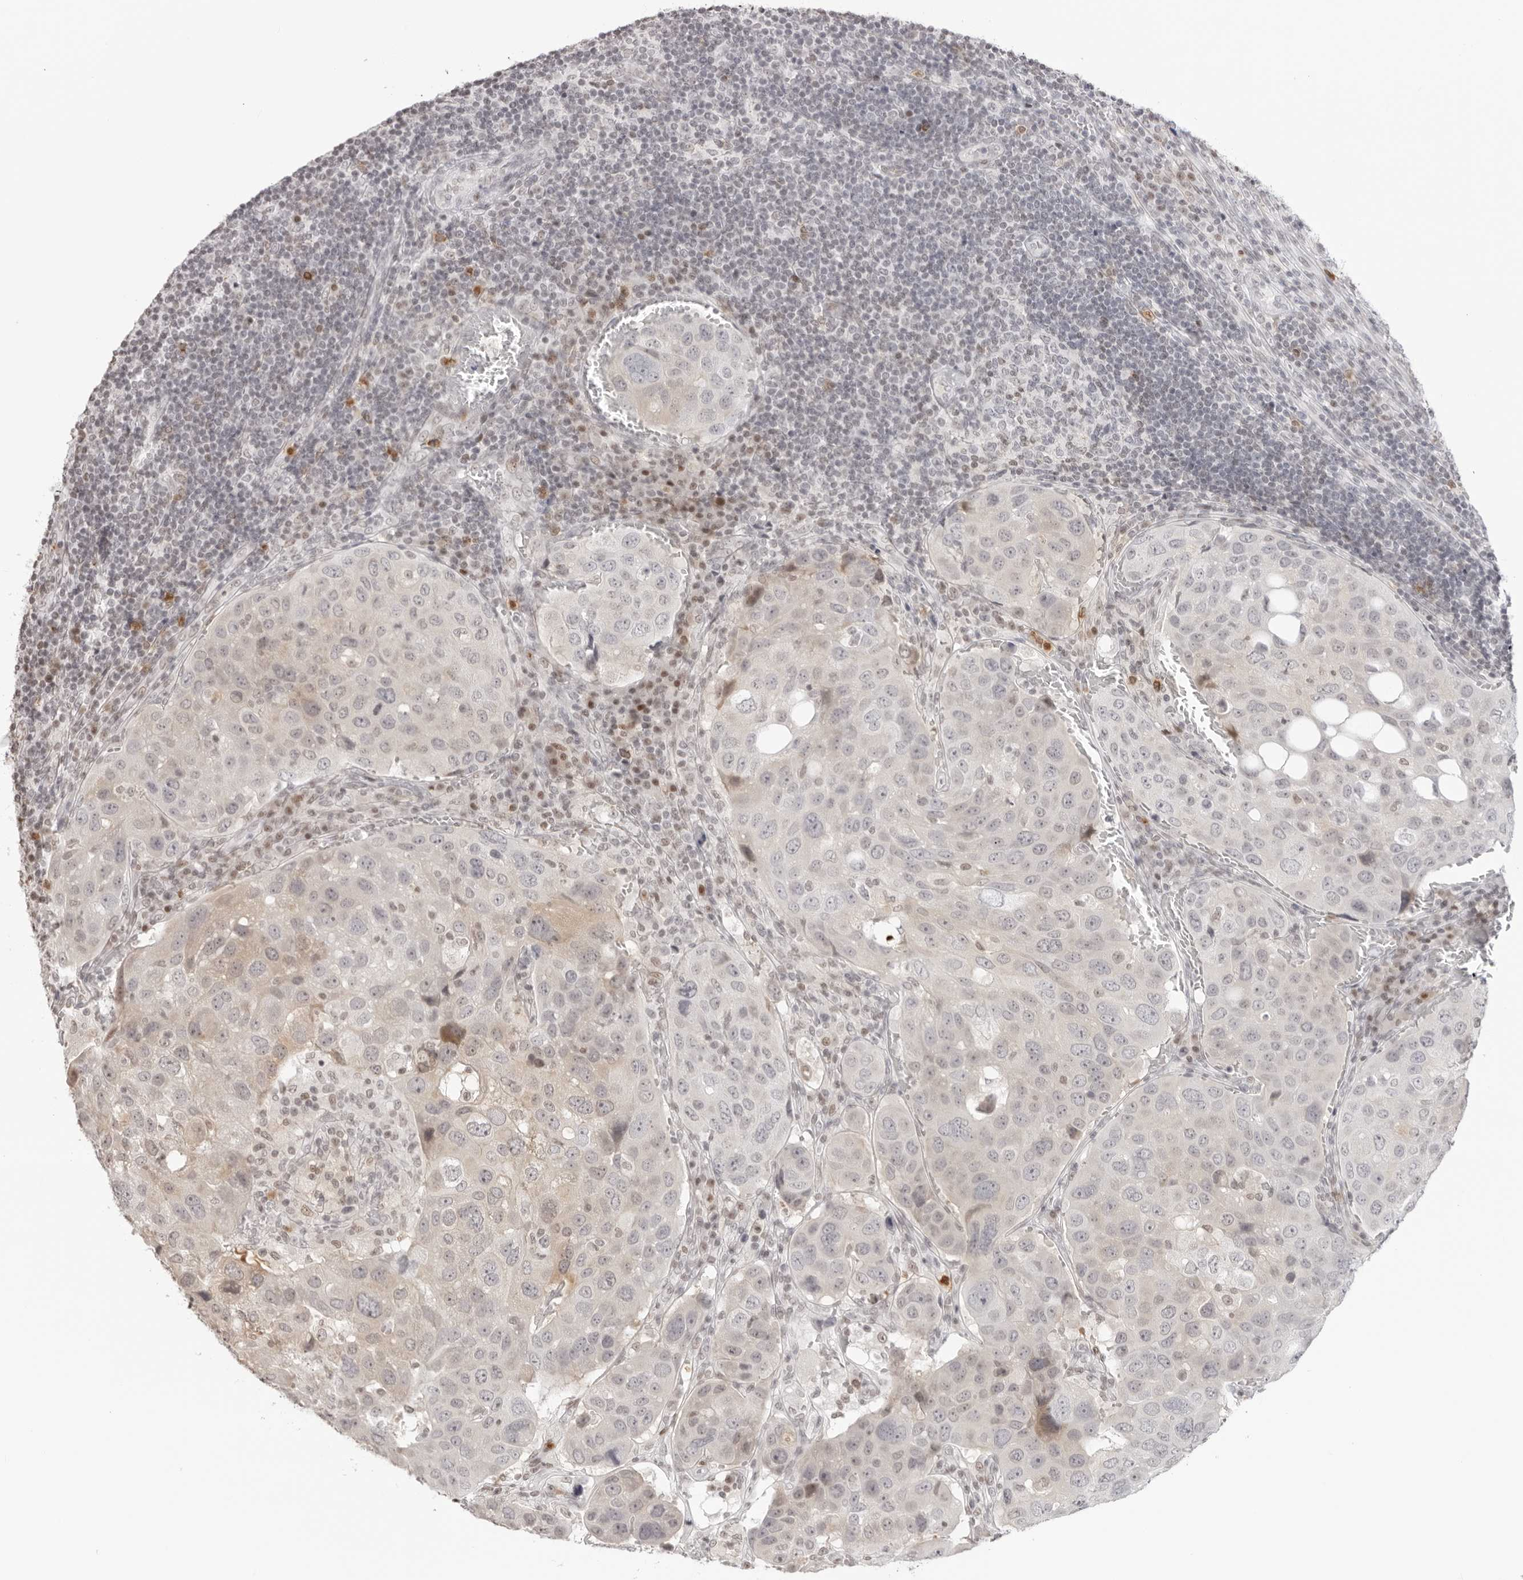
{"staining": {"intensity": "weak", "quantity": "<25%", "location": "cytoplasmic/membranous"}, "tissue": "urothelial cancer", "cell_type": "Tumor cells", "image_type": "cancer", "snomed": [{"axis": "morphology", "description": "Urothelial carcinoma, High grade"}, {"axis": "topography", "description": "Lymph node"}, {"axis": "topography", "description": "Urinary bladder"}], "caption": "Immunohistochemistry (IHC) of urothelial cancer exhibits no expression in tumor cells.", "gene": "RNF146", "patient": {"sex": "male", "age": 51}}